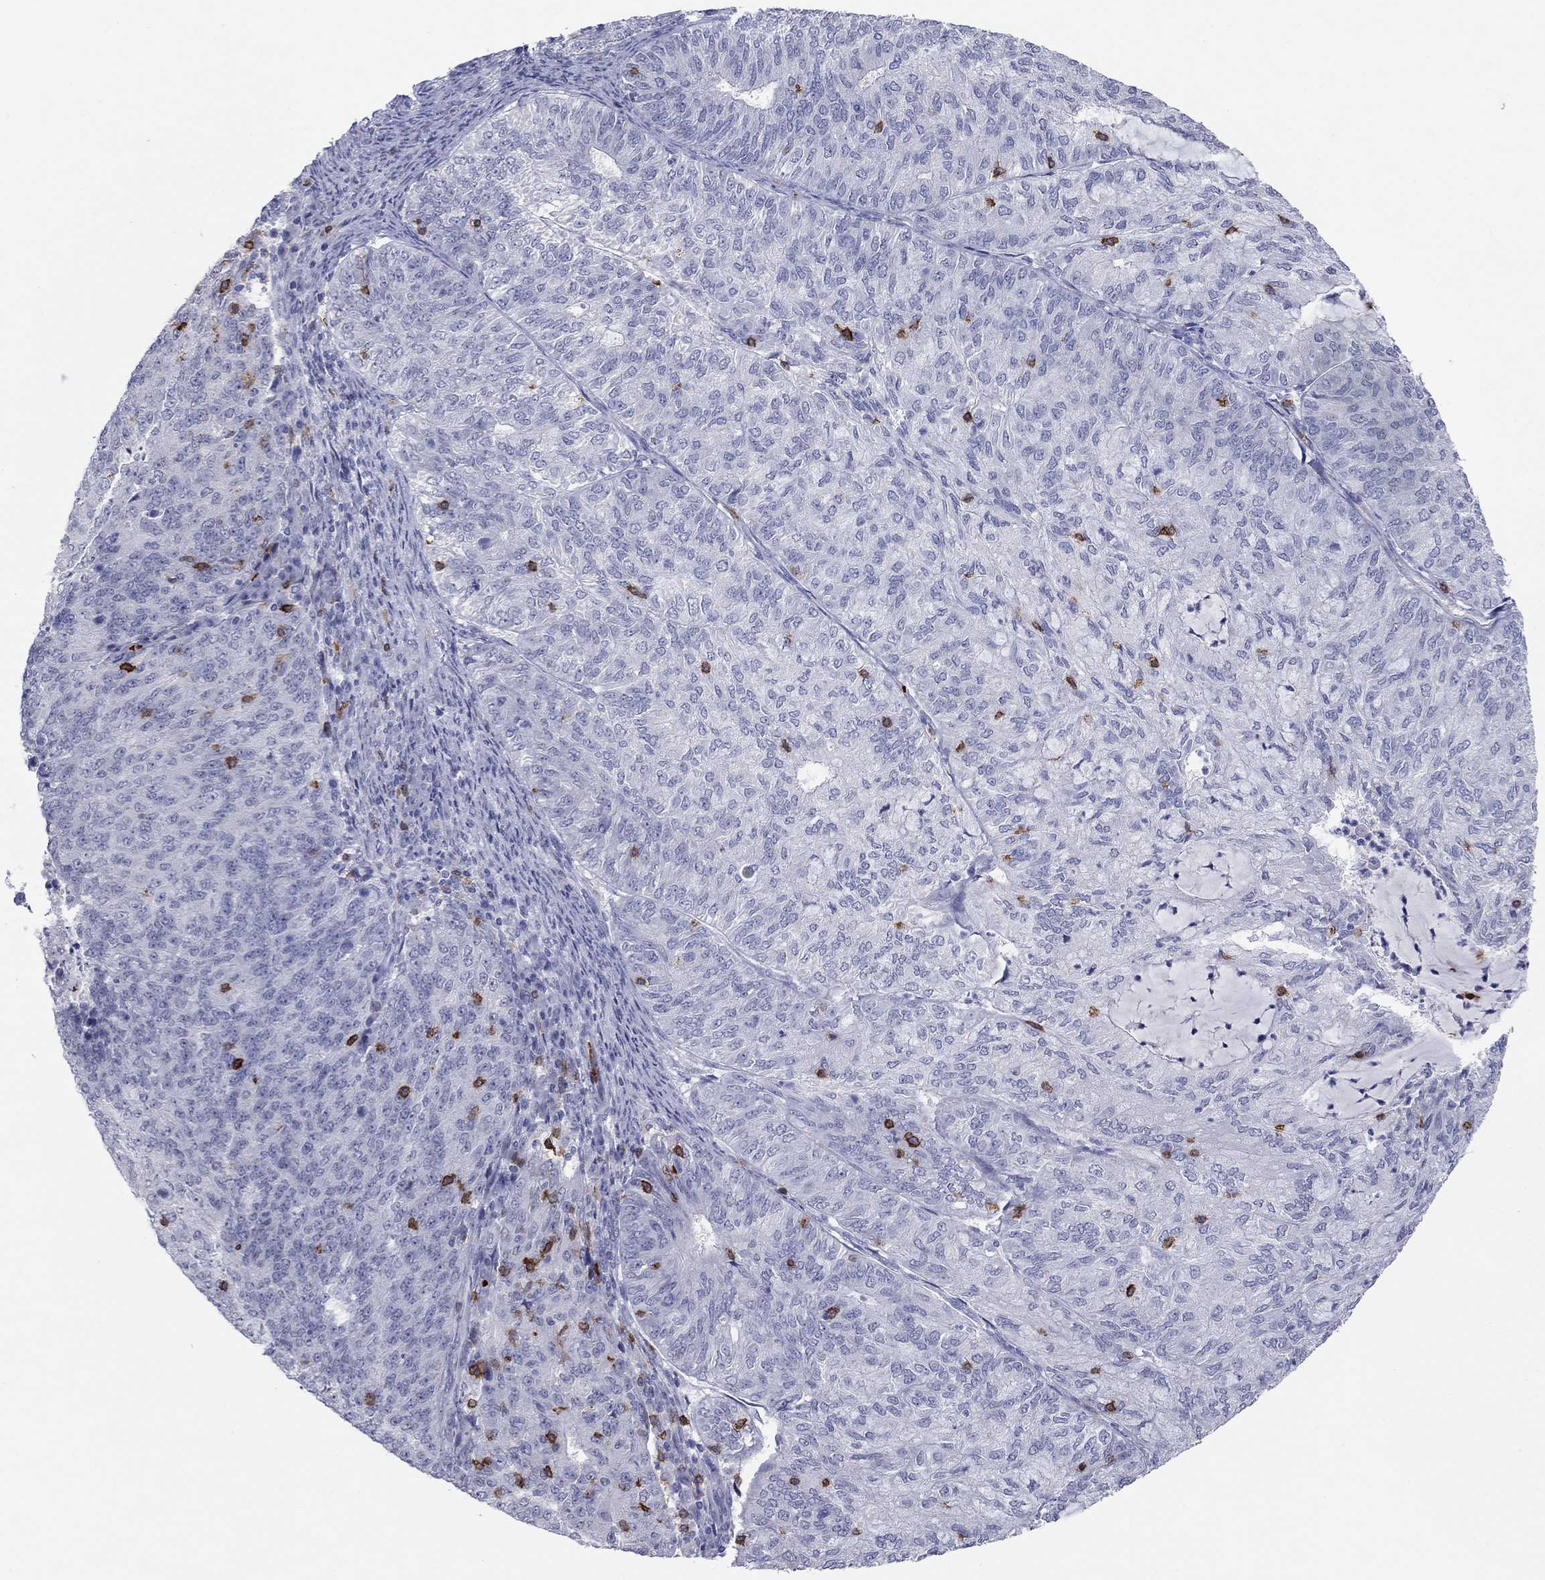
{"staining": {"intensity": "negative", "quantity": "none", "location": "none"}, "tissue": "endometrial cancer", "cell_type": "Tumor cells", "image_type": "cancer", "snomed": [{"axis": "morphology", "description": "Adenocarcinoma, NOS"}, {"axis": "topography", "description": "Endometrium"}], "caption": "The IHC micrograph has no significant expression in tumor cells of endometrial cancer tissue.", "gene": "ITGAE", "patient": {"sex": "female", "age": 82}}